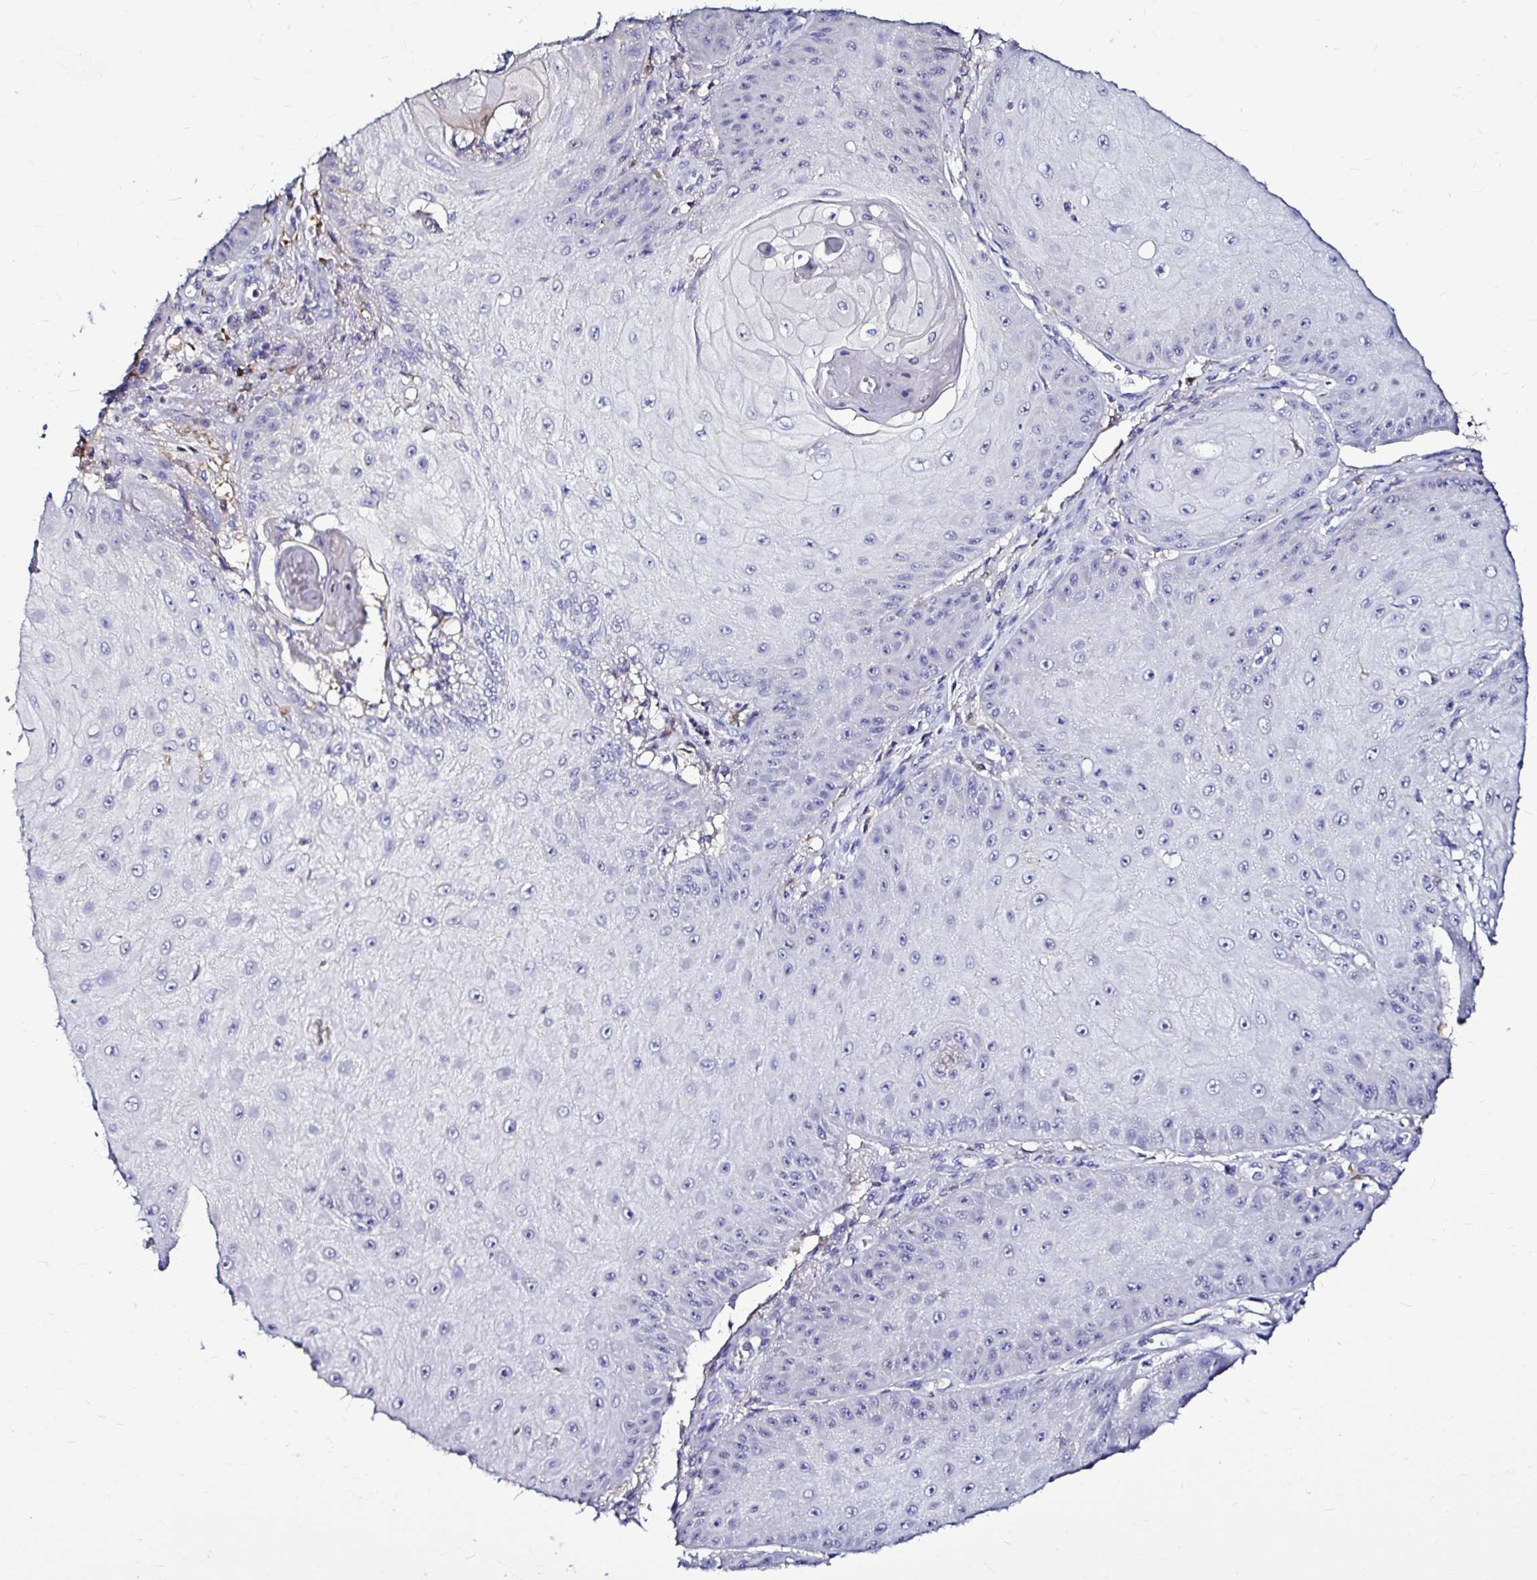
{"staining": {"intensity": "negative", "quantity": "none", "location": "none"}, "tissue": "skin cancer", "cell_type": "Tumor cells", "image_type": "cancer", "snomed": [{"axis": "morphology", "description": "Squamous cell carcinoma, NOS"}, {"axis": "topography", "description": "Skin"}], "caption": "A micrograph of human skin squamous cell carcinoma is negative for staining in tumor cells.", "gene": "IDH1", "patient": {"sex": "male", "age": 70}}